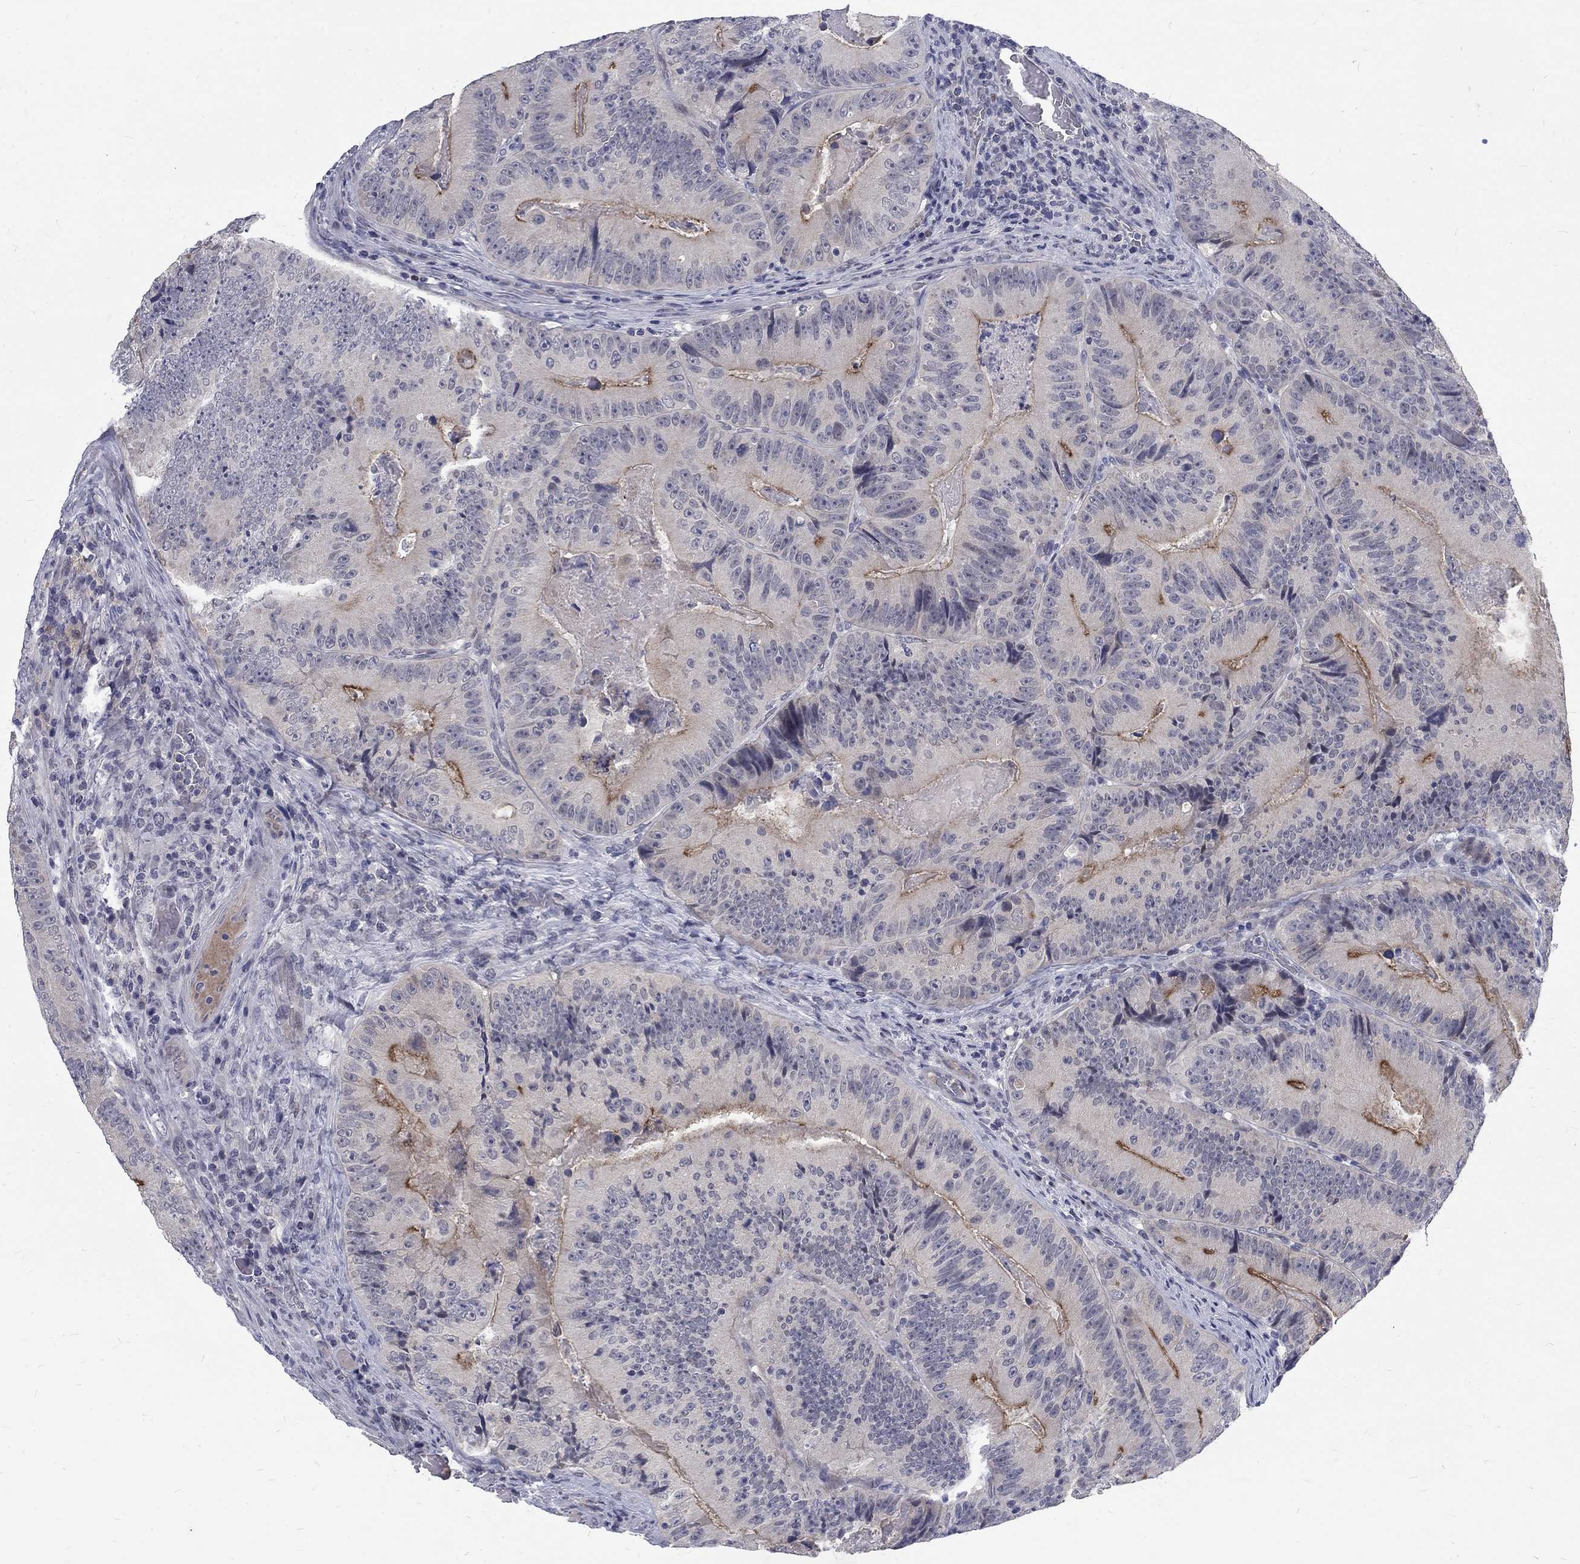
{"staining": {"intensity": "strong", "quantity": "<25%", "location": "cytoplasmic/membranous"}, "tissue": "colorectal cancer", "cell_type": "Tumor cells", "image_type": "cancer", "snomed": [{"axis": "morphology", "description": "Adenocarcinoma, NOS"}, {"axis": "topography", "description": "Colon"}], "caption": "Immunohistochemistry (IHC) of human colorectal cancer displays medium levels of strong cytoplasmic/membranous staining in about <25% of tumor cells.", "gene": "PHKA1", "patient": {"sex": "female", "age": 86}}